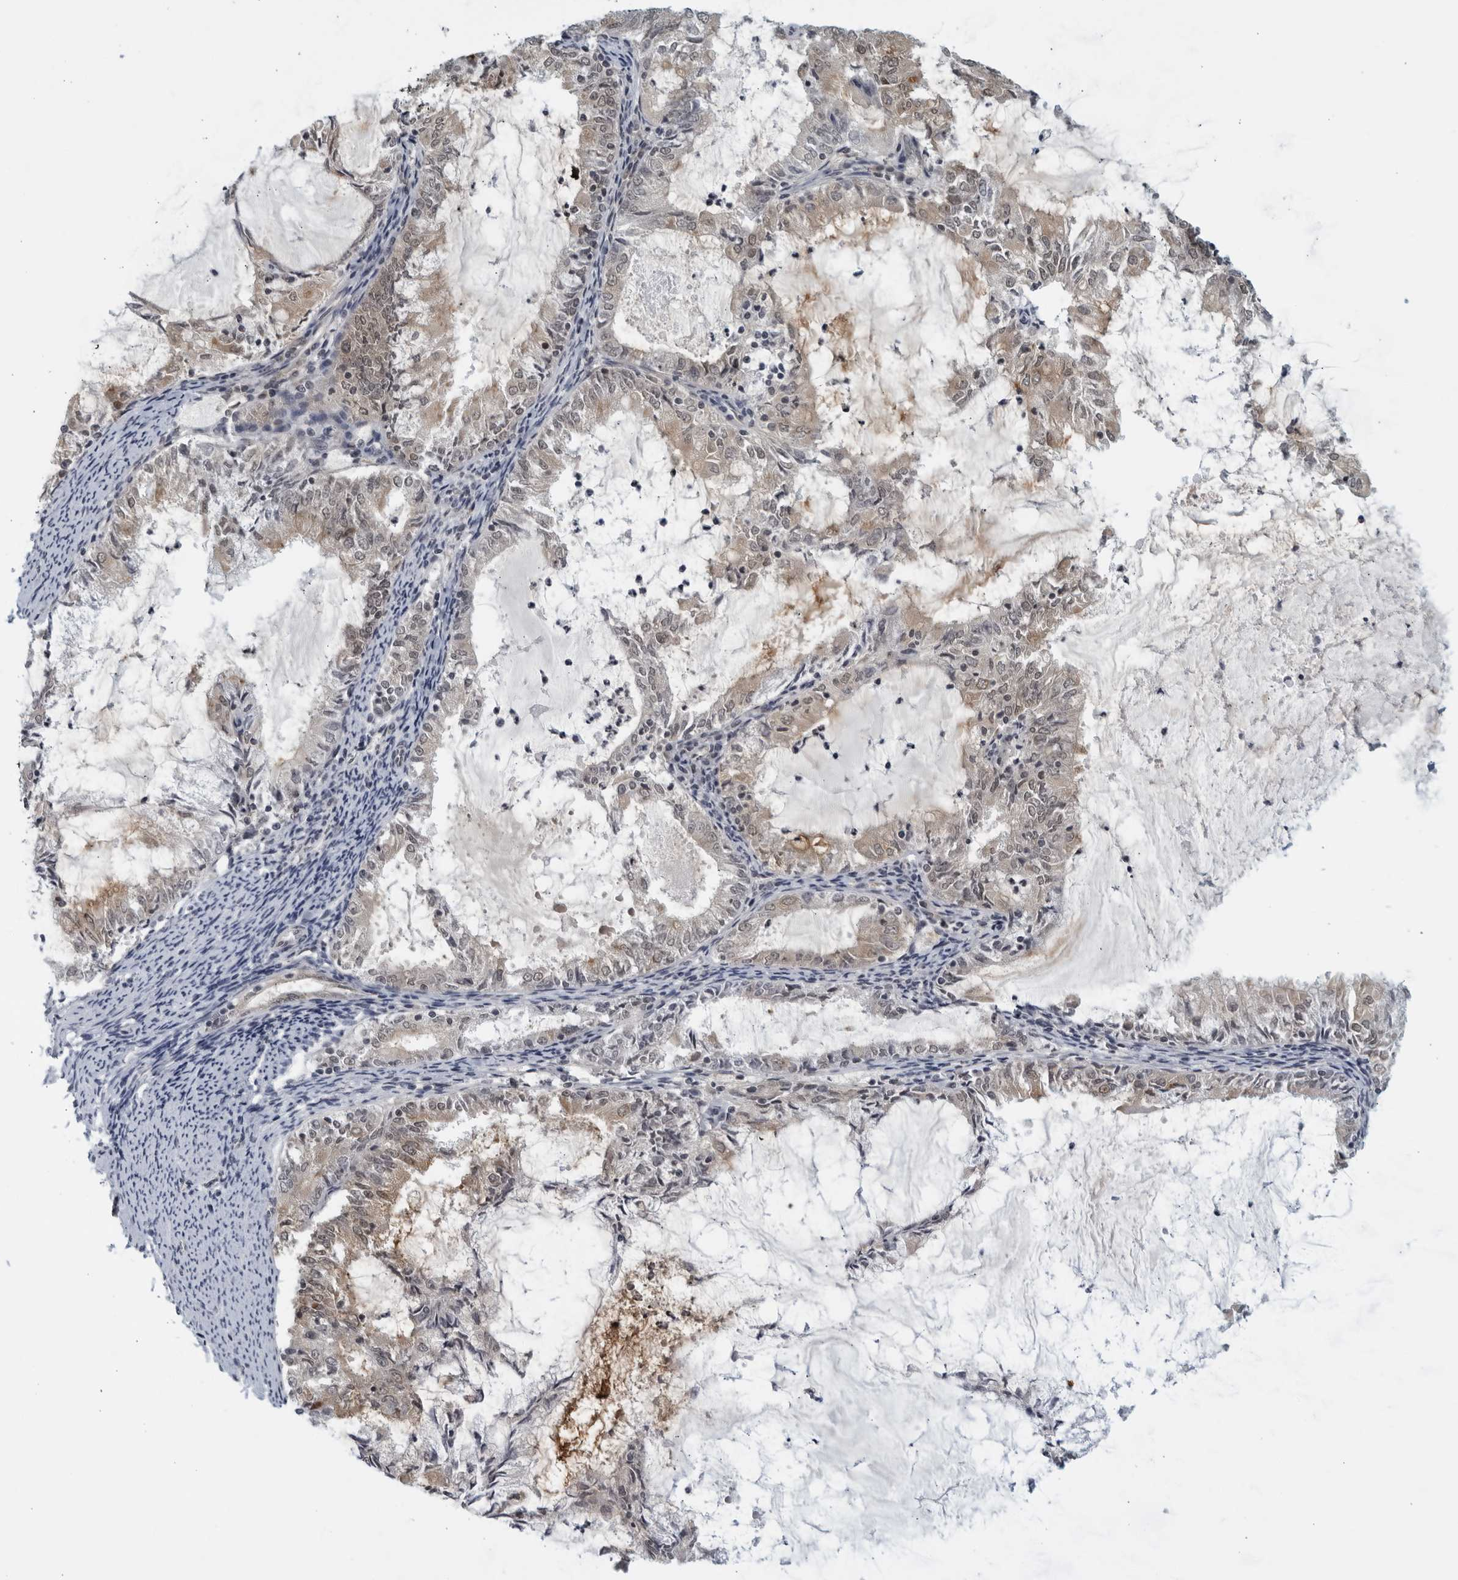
{"staining": {"intensity": "weak", "quantity": "25%-75%", "location": "cytoplasmic/membranous,nuclear"}, "tissue": "endometrial cancer", "cell_type": "Tumor cells", "image_type": "cancer", "snomed": [{"axis": "morphology", "description": "Adenocarcinoma, NOS"}, {"axis": "topography", "description": "Endometrium"}], "caption": "Approximately 25%-75% of tumor cells in endometrial cancer reveal weak cytoplasmic/membranous and nuclear protein positivity as visualized by brown immunohistochemical staining.", "gene": "RC3H1", "patient": {"sex": "female", "age": 57}}